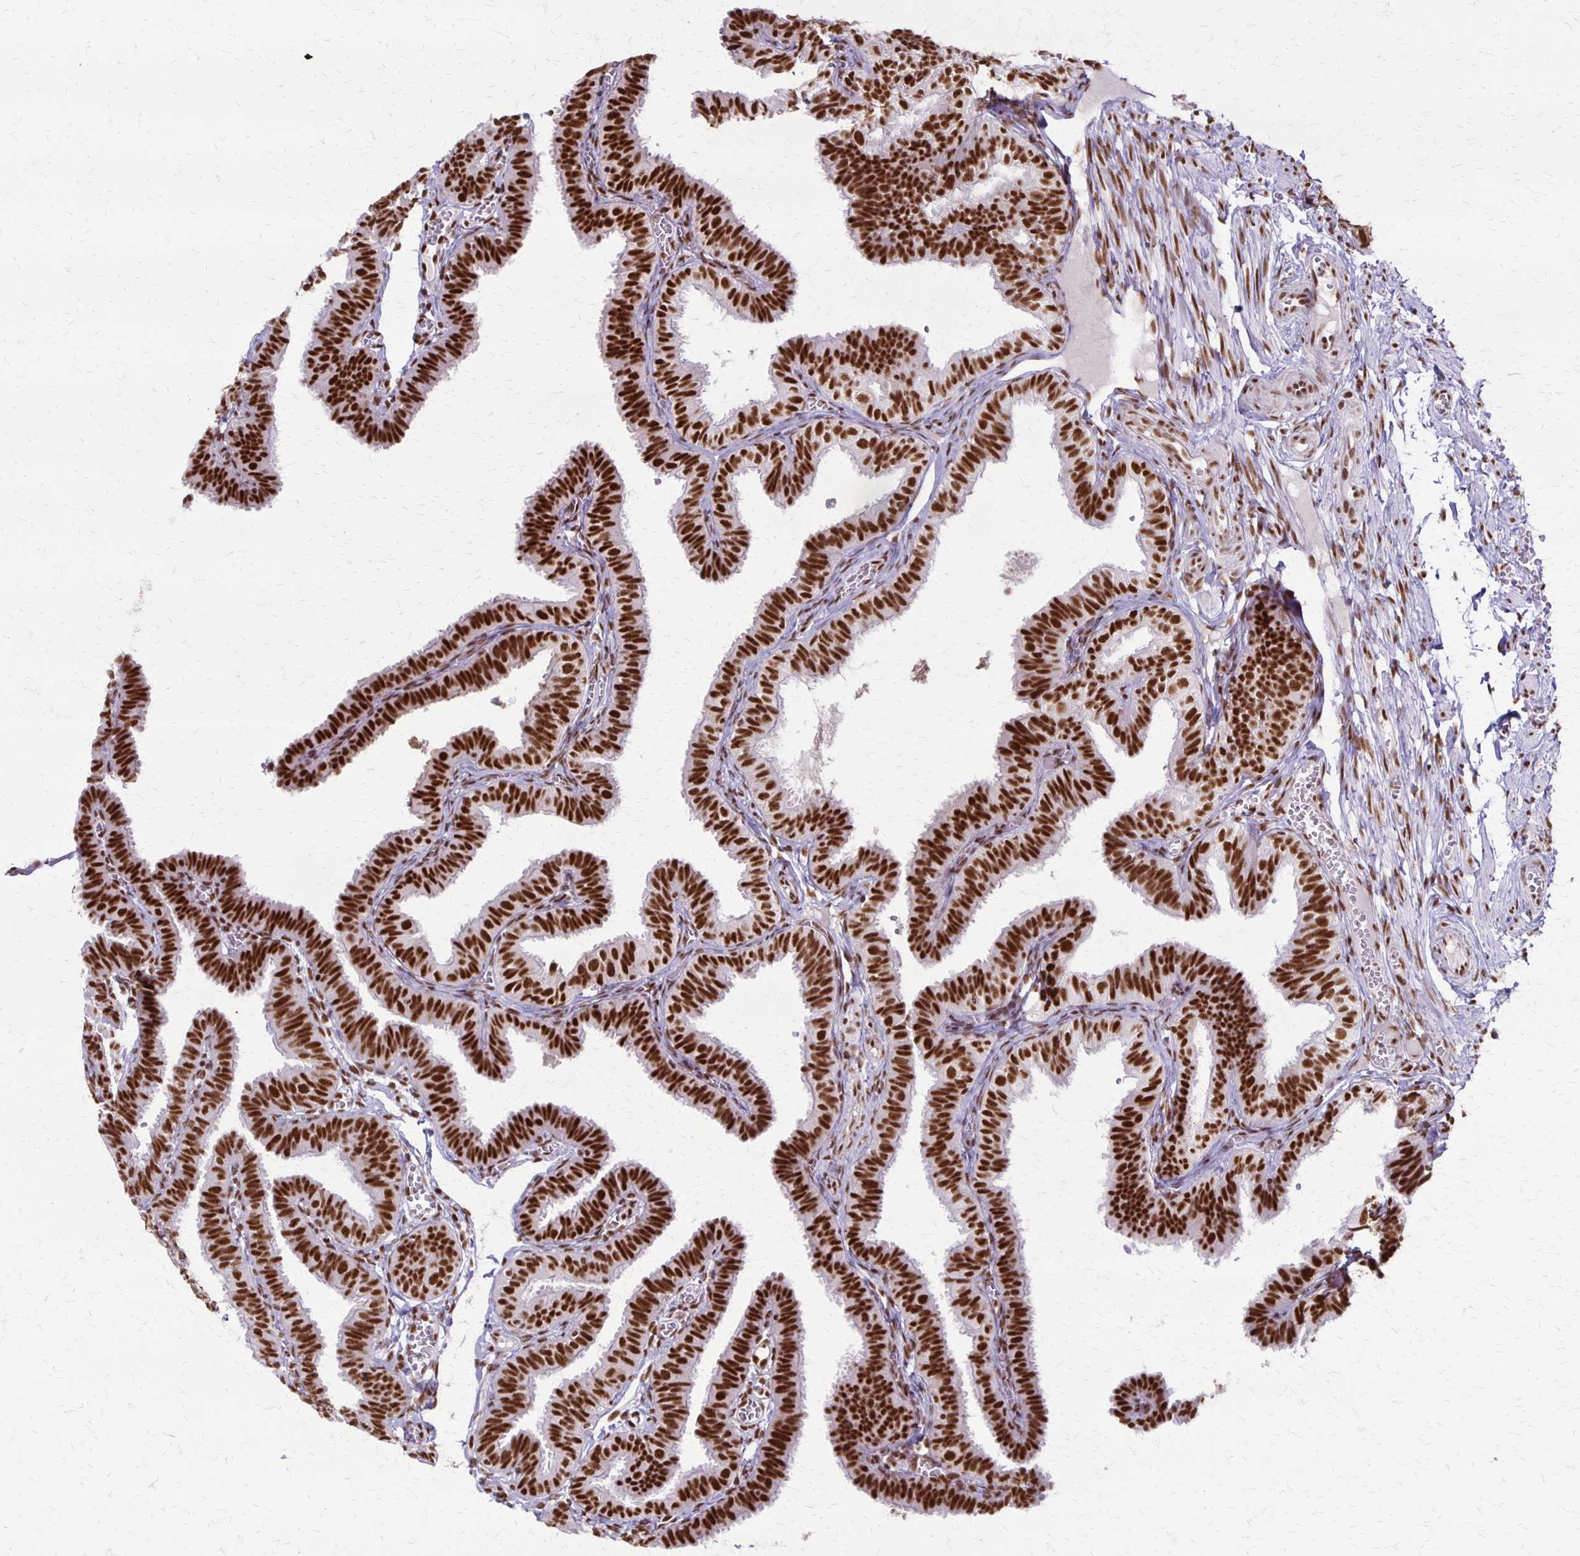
{"staining": {"intensity": "strong", "quantity": ">75%", "location": "nuclear"}, "tissue": "fallopian tube", "cell_type": "Glandular cells", "image_type": "normal", "snomed": [{"axis": "morphology", "description": "Normal tissue, NOS"}, {"axis": "topography", "description": "Fallopian tube"}], "caption": "Approximately >75% of glandular cells in normal fallopian tube reveal strong nuclear protein positivity as visualized by brown immunohistochemical staining.", "gene": "XRCC6", "patient": {"sex": "female", "age": 25}}